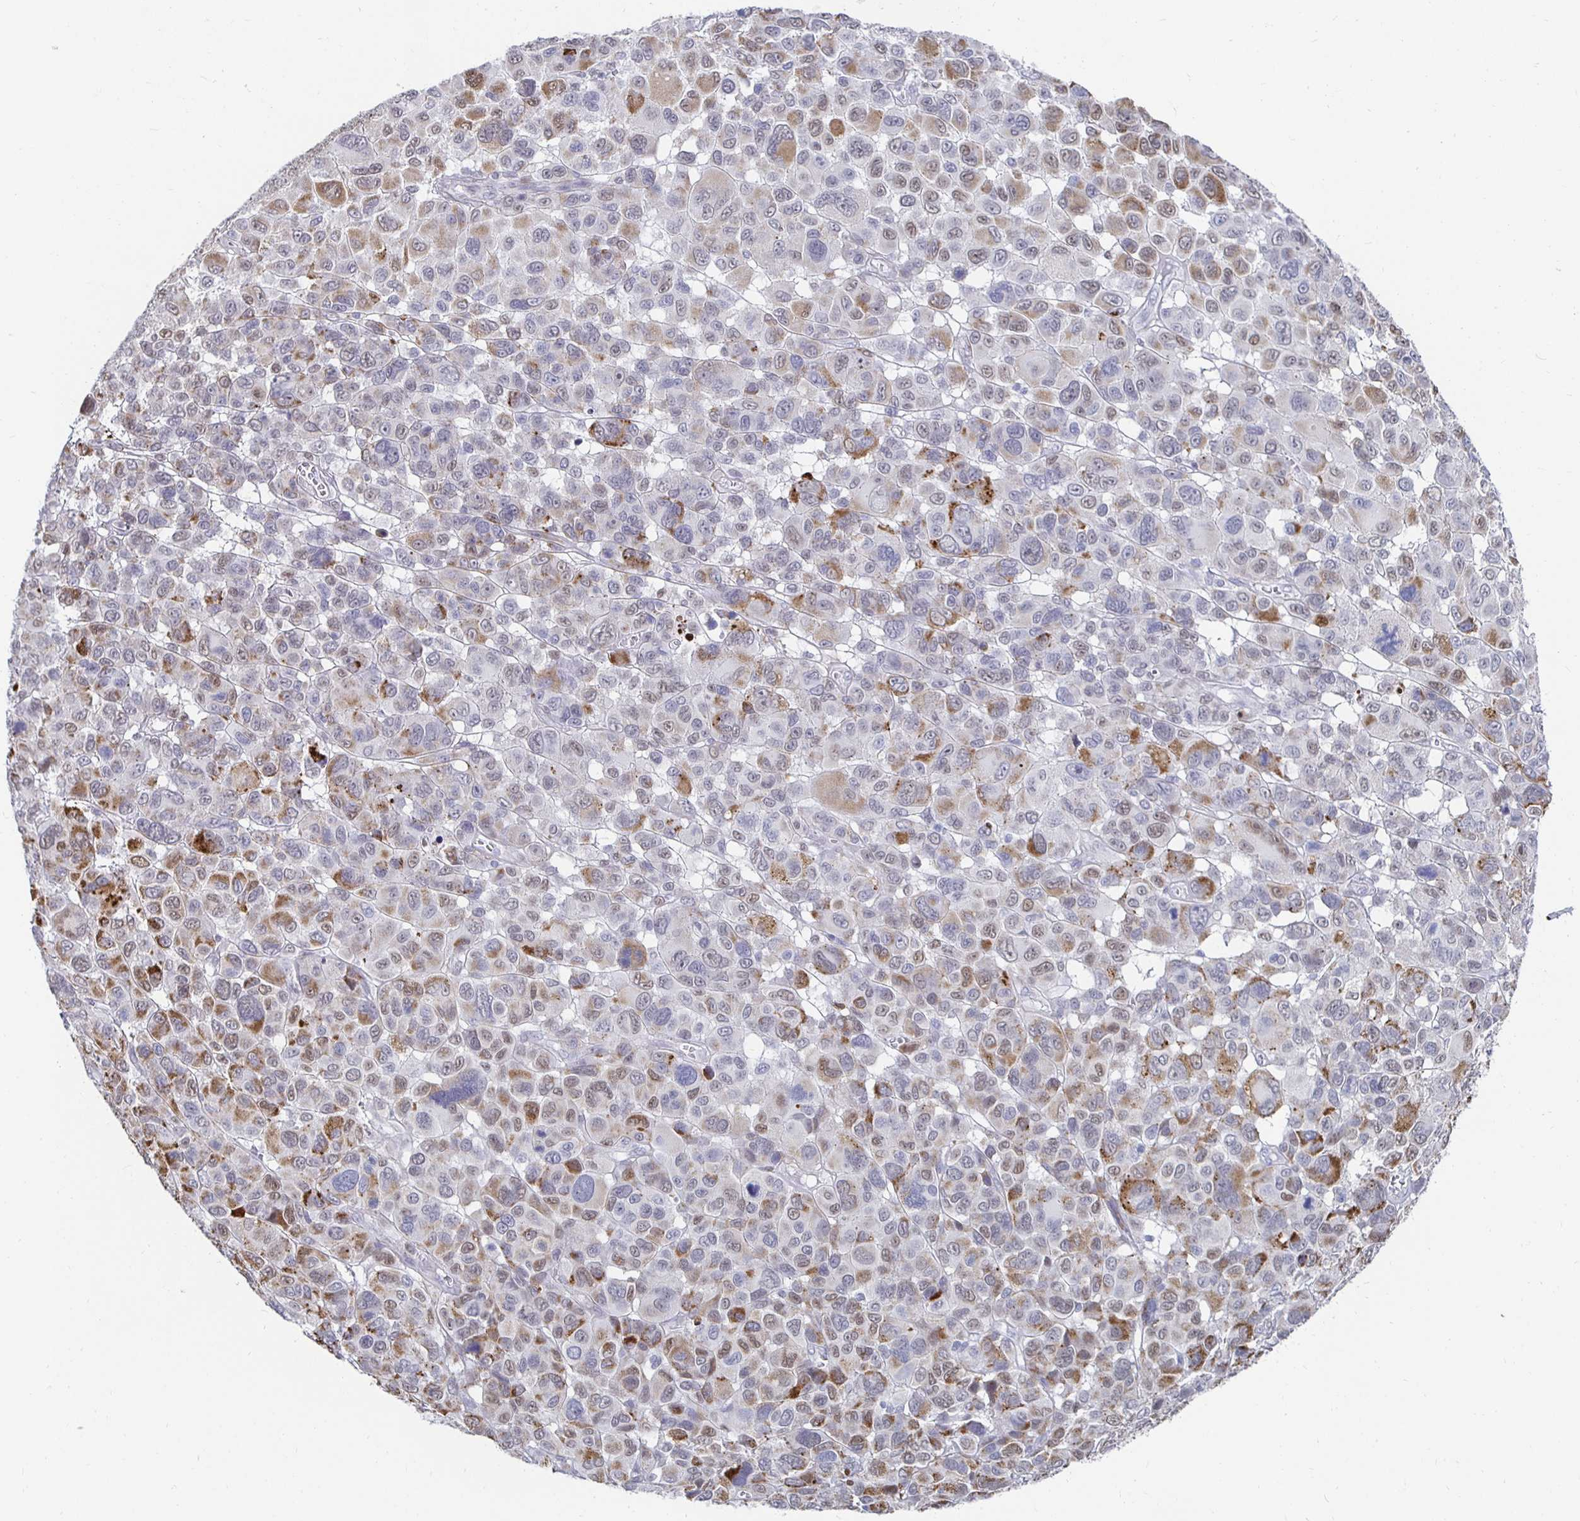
{"staining": {"intensity": "moderate", "quantity": "25%-75%", "location": "cytoplasmic/membranous"}, "tissue": "melanoma", "cell_type": "Tumor cells", "image_type": "cancer", "snomed": [{"axis": "morphology", "description": "Malignant melanoma, NOS"}, {"axis": "topography", "description": "Skin"}], "caption": "IHC histopathology image of neoplastic tissue: melanoma stained using immunohistochemistry (IHC) reveals medium levels of moderate protein expression localized specifically in the cytoplasmic/membranous of tumor cells, appearing as a cytoplasmic/membranous brown color.", "gene": "NOCT", "patient": {"sex": "female", "age": 66}}